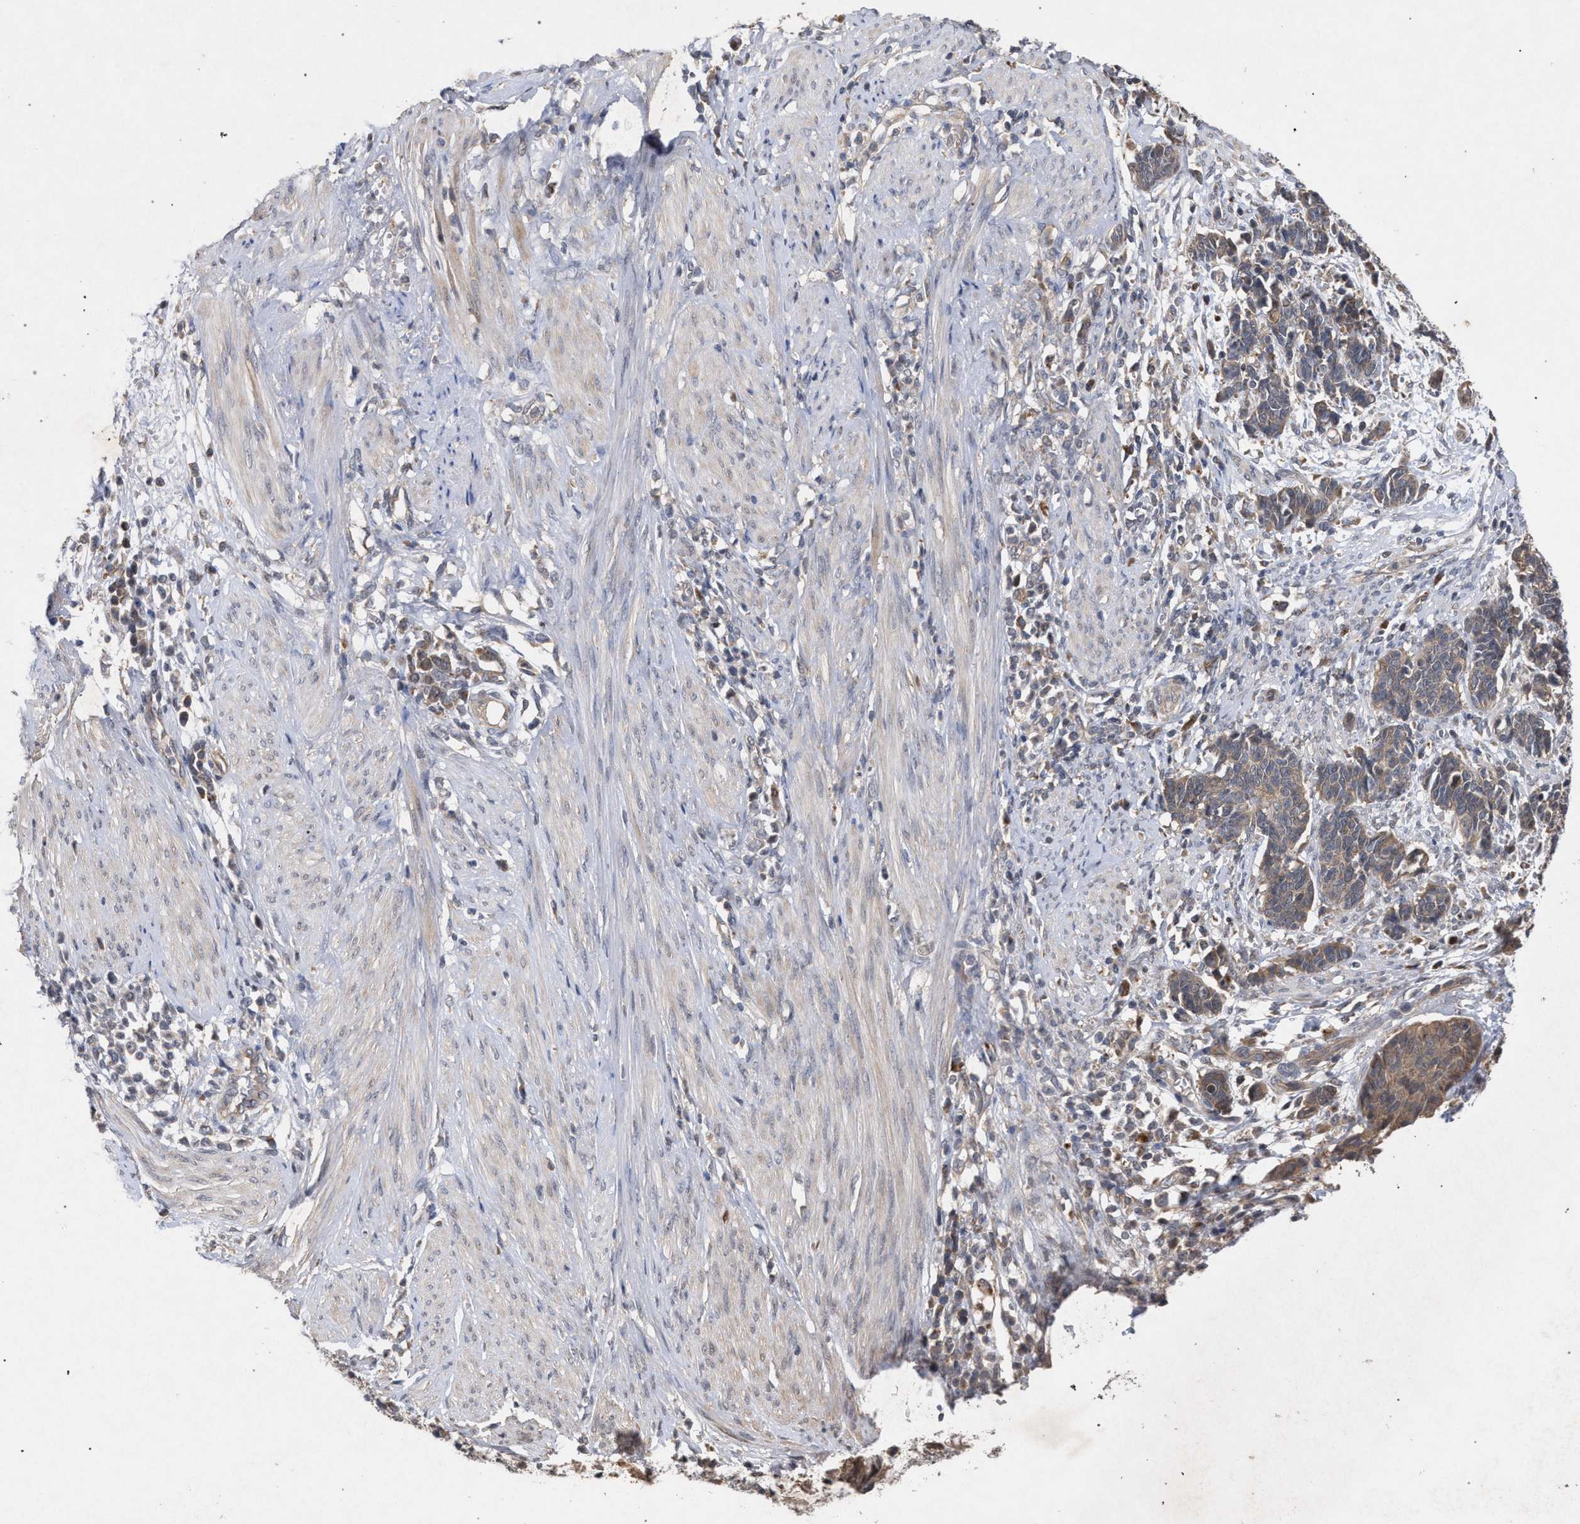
{"staining": {"intensity": "weak", "quantity": ">75%", "location": "cytoplasmic/membranous"}, "tissue": "cervical cancer", "cell_type": "Tumor cells", "image_type": "cancer", "snomed": [{"axis": "morphology", "description": "Squamous cell carcinoma, NOS"}, {"axis": "topography", "description": "Cervix"}], "caption": "Immunohistochemistry (IHC) (DAB) staining of squamous cell carcinoma (cervical) shows weak cytoplasmic/membranous protein expression in approximately >75% of tumor cells.", "gene": "SLC4A4", "patient": {"sex": "female", "age": 35}}